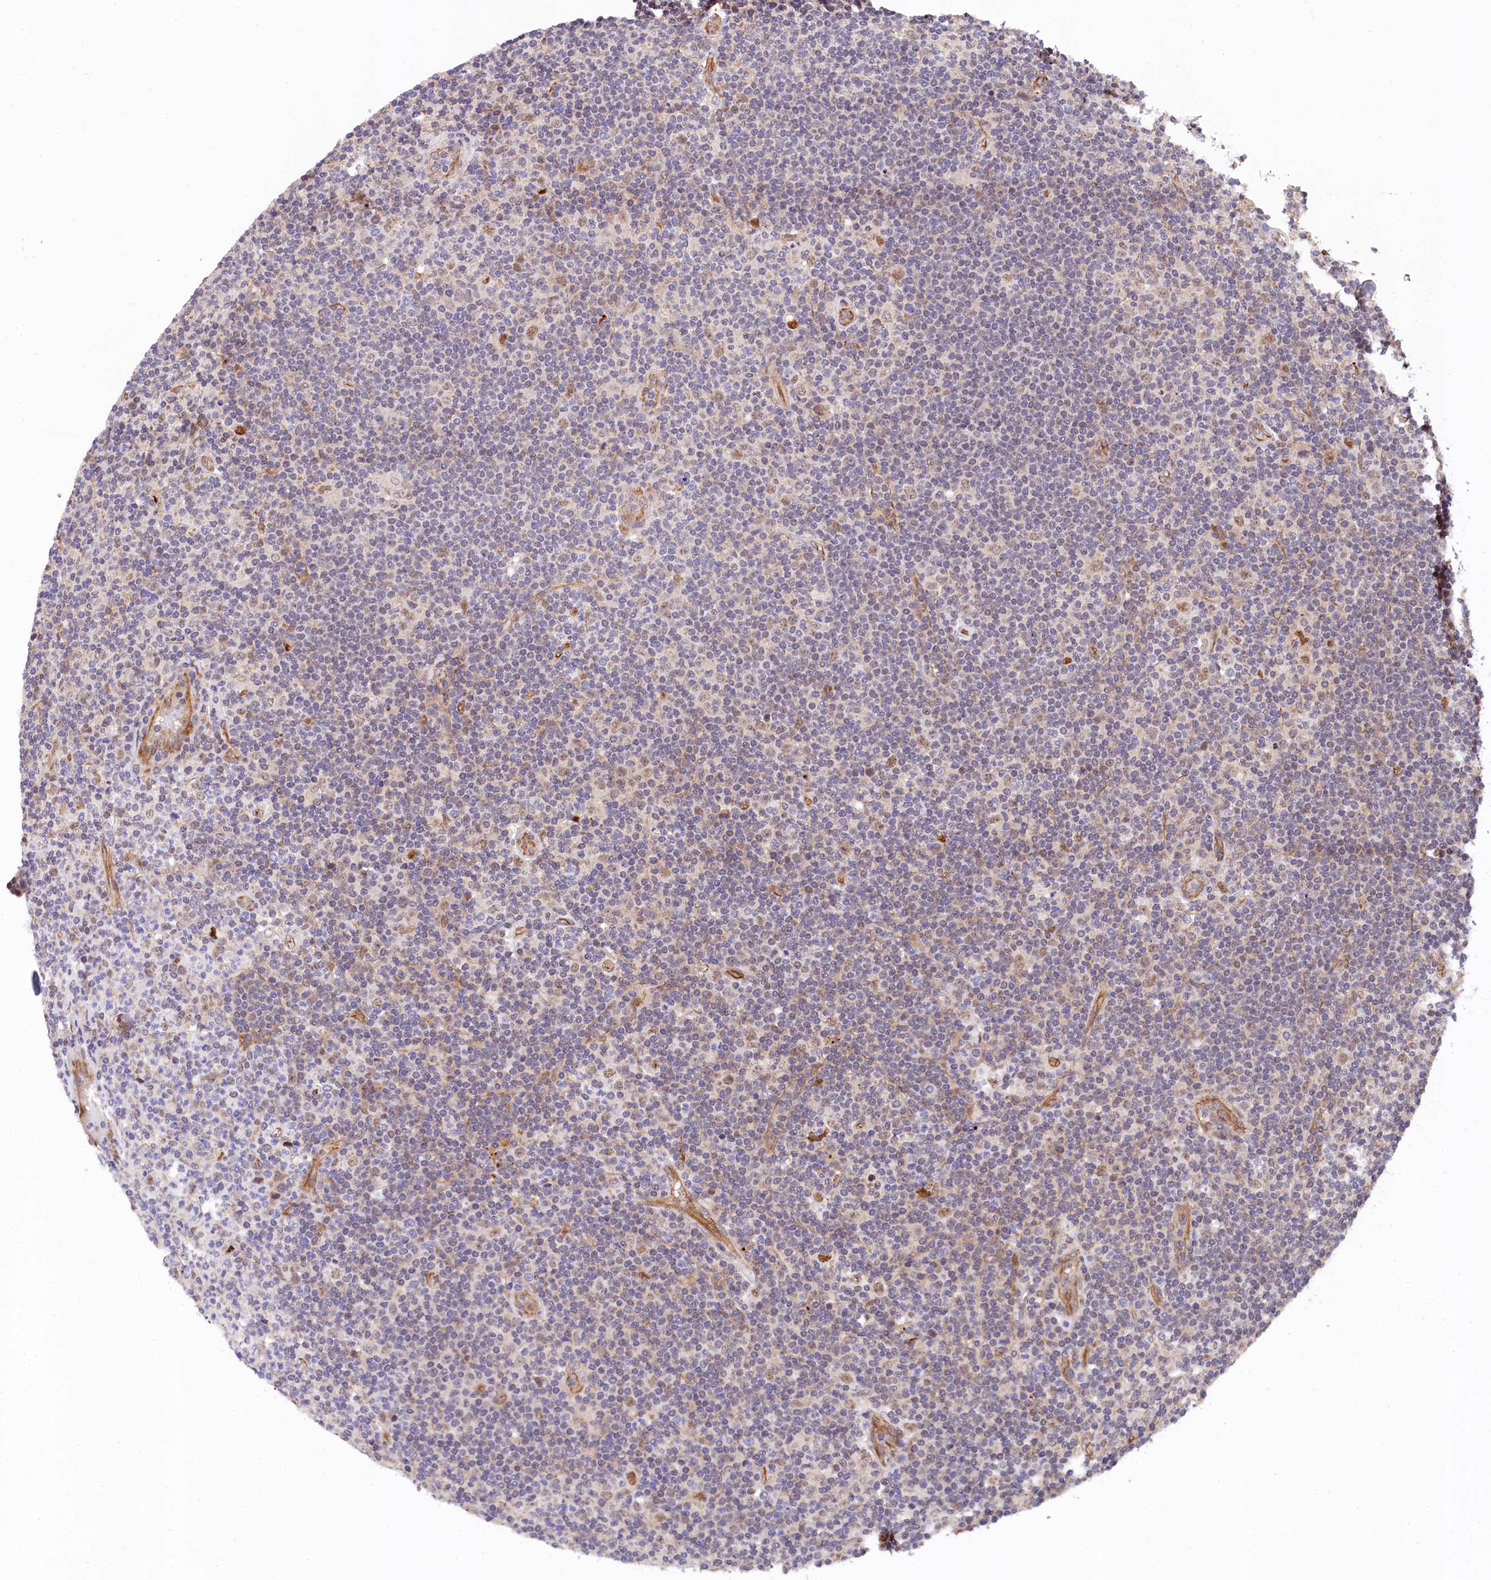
{"staining": {"intensity": "weak", "quantity": "25%-75%", "location": "cytoplasmic/membranous,nuclear"}, "tissue": "lymphoma", "cell_type": "Tumor cells", "image_type": "cancer", "snomed": [{"axis": "morphology", "description": "Hodgkin's disease, NOS"}, {"axis": "topography", "description": "Lymph node"}], "caption": "Immunohistochemistry (IHC) image of lymphoma stained for a protein (brown), which displays low levels of weak cytoplasmic/membranous and nuclear positivity in approximately 25%-75% of tumor cells.", "gene": "ARL14EP", "patient": {"sex": "female", "age": 57}}